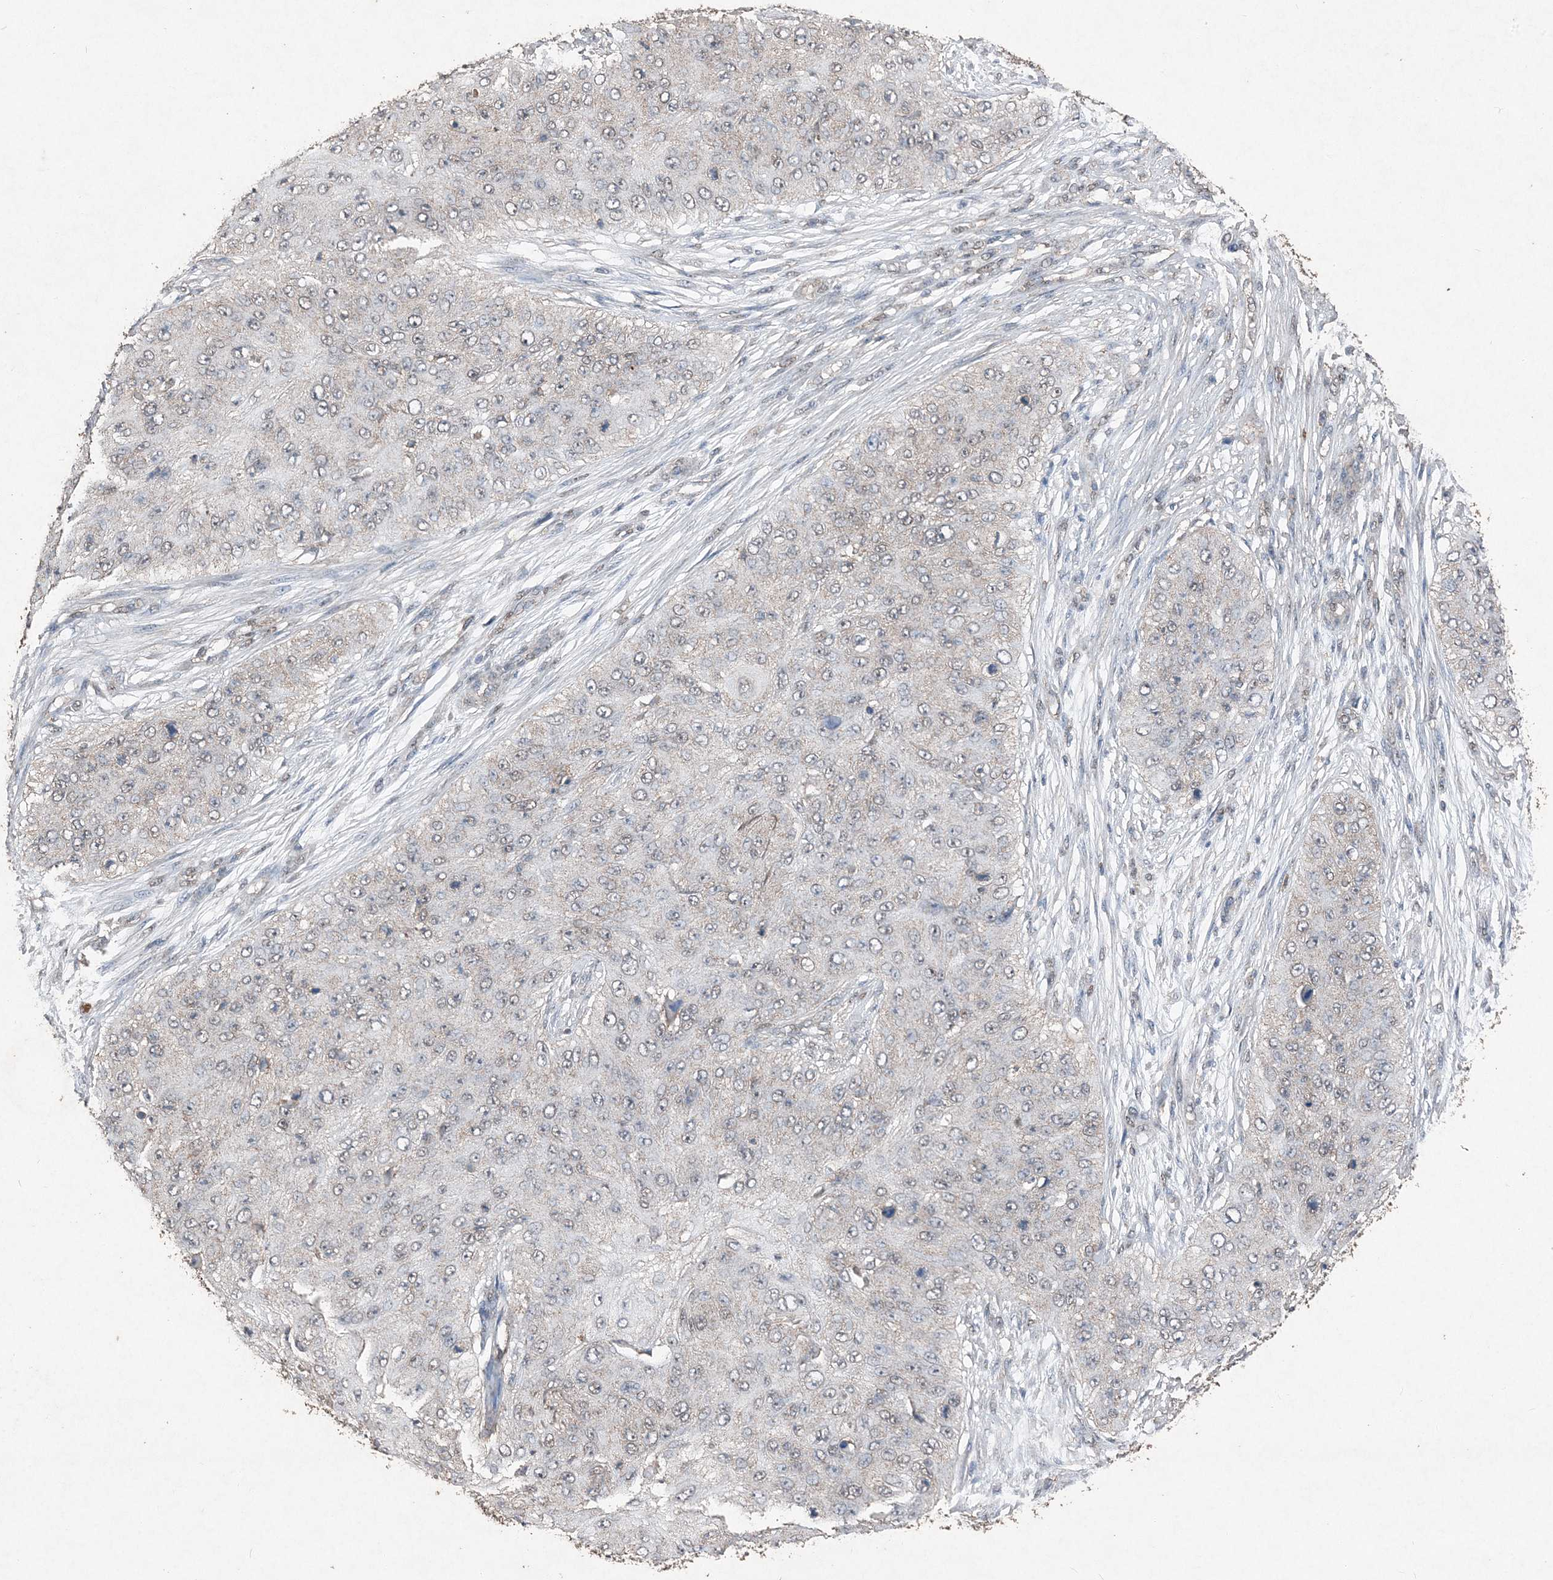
{"staining": {"intensity": "negative", "quantity": "none", "location": "none"}, "tissue": "skin cancer", "cell_type": "Tumor cells", "image_type": "cancer", "snomed": [{"axis": "morphology", "description": "Squamous cell carcinoma, NOS"}, {"axis": "topography", "description": "Skin"}], "caption": "High power microscopy photomicrograph of an IHC histopathology image of skin cancer, revealing no significant staining in tumor cells.", "gene": "FCN3", "patient": {"sex": "female", "age": 80}}